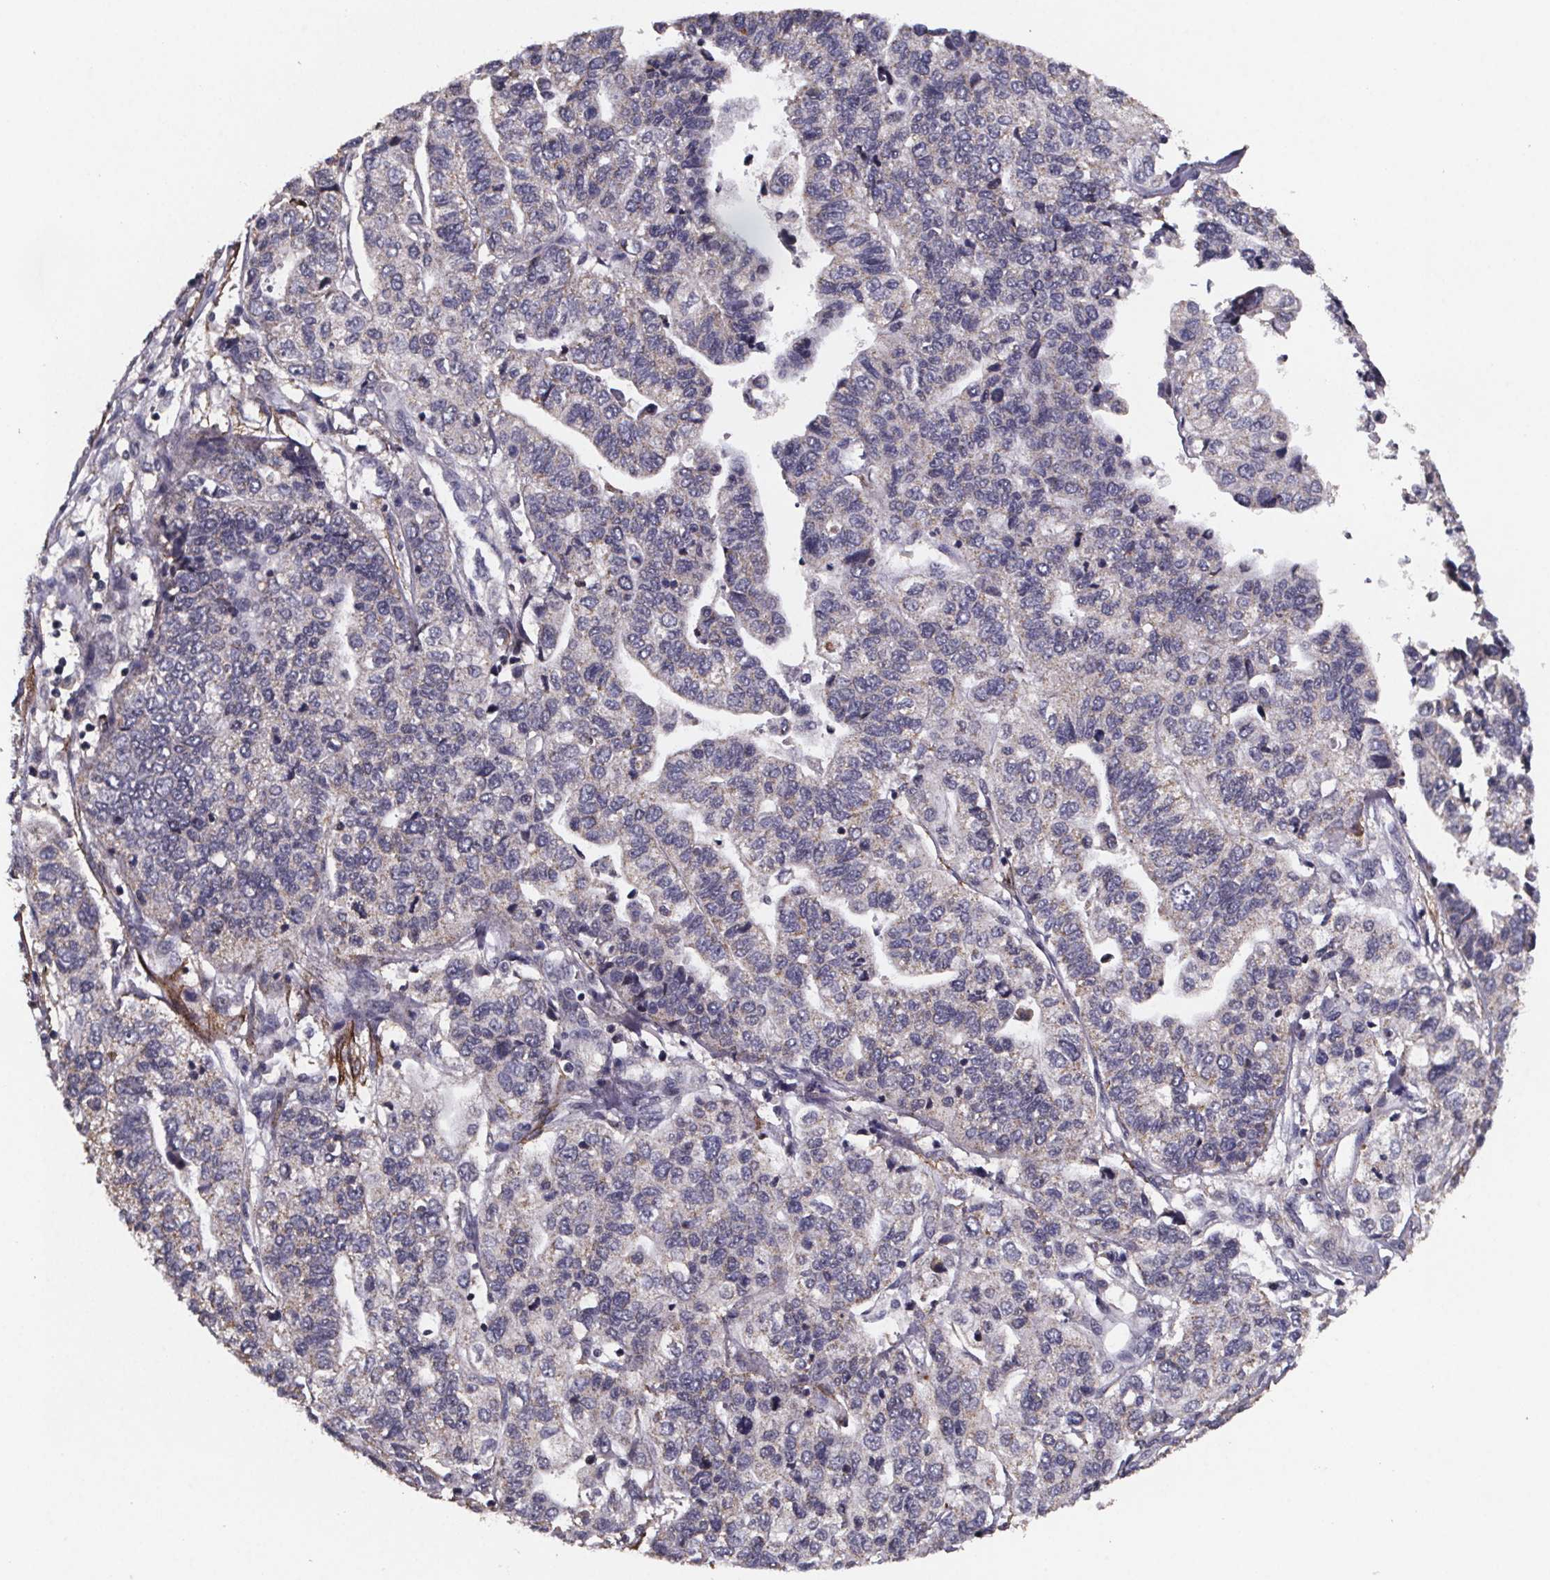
{"staining": {"intensity": "negative", "quantity": "none", "location": "none"}, "tissue": "stomach cancer", "cell_type": "Tumor cells", "image_type": "cancer", "snomed": [{"axis": "morphology", "description": "Adenocarcinoma, NOS"}, {"axis": "topography", "description": "Stomach, upper"}], "caption": "Histopathology image shows no significant protein staining in tumor cells of stomach adenocarcinoma. The staining is performed using DAB (3,3'-diaminobenzidine) brown chromogen with nuclei counter-stained in using hematoxylin.", "gene": "PALLD", "patient": {"sex": "female", "age": 67}}